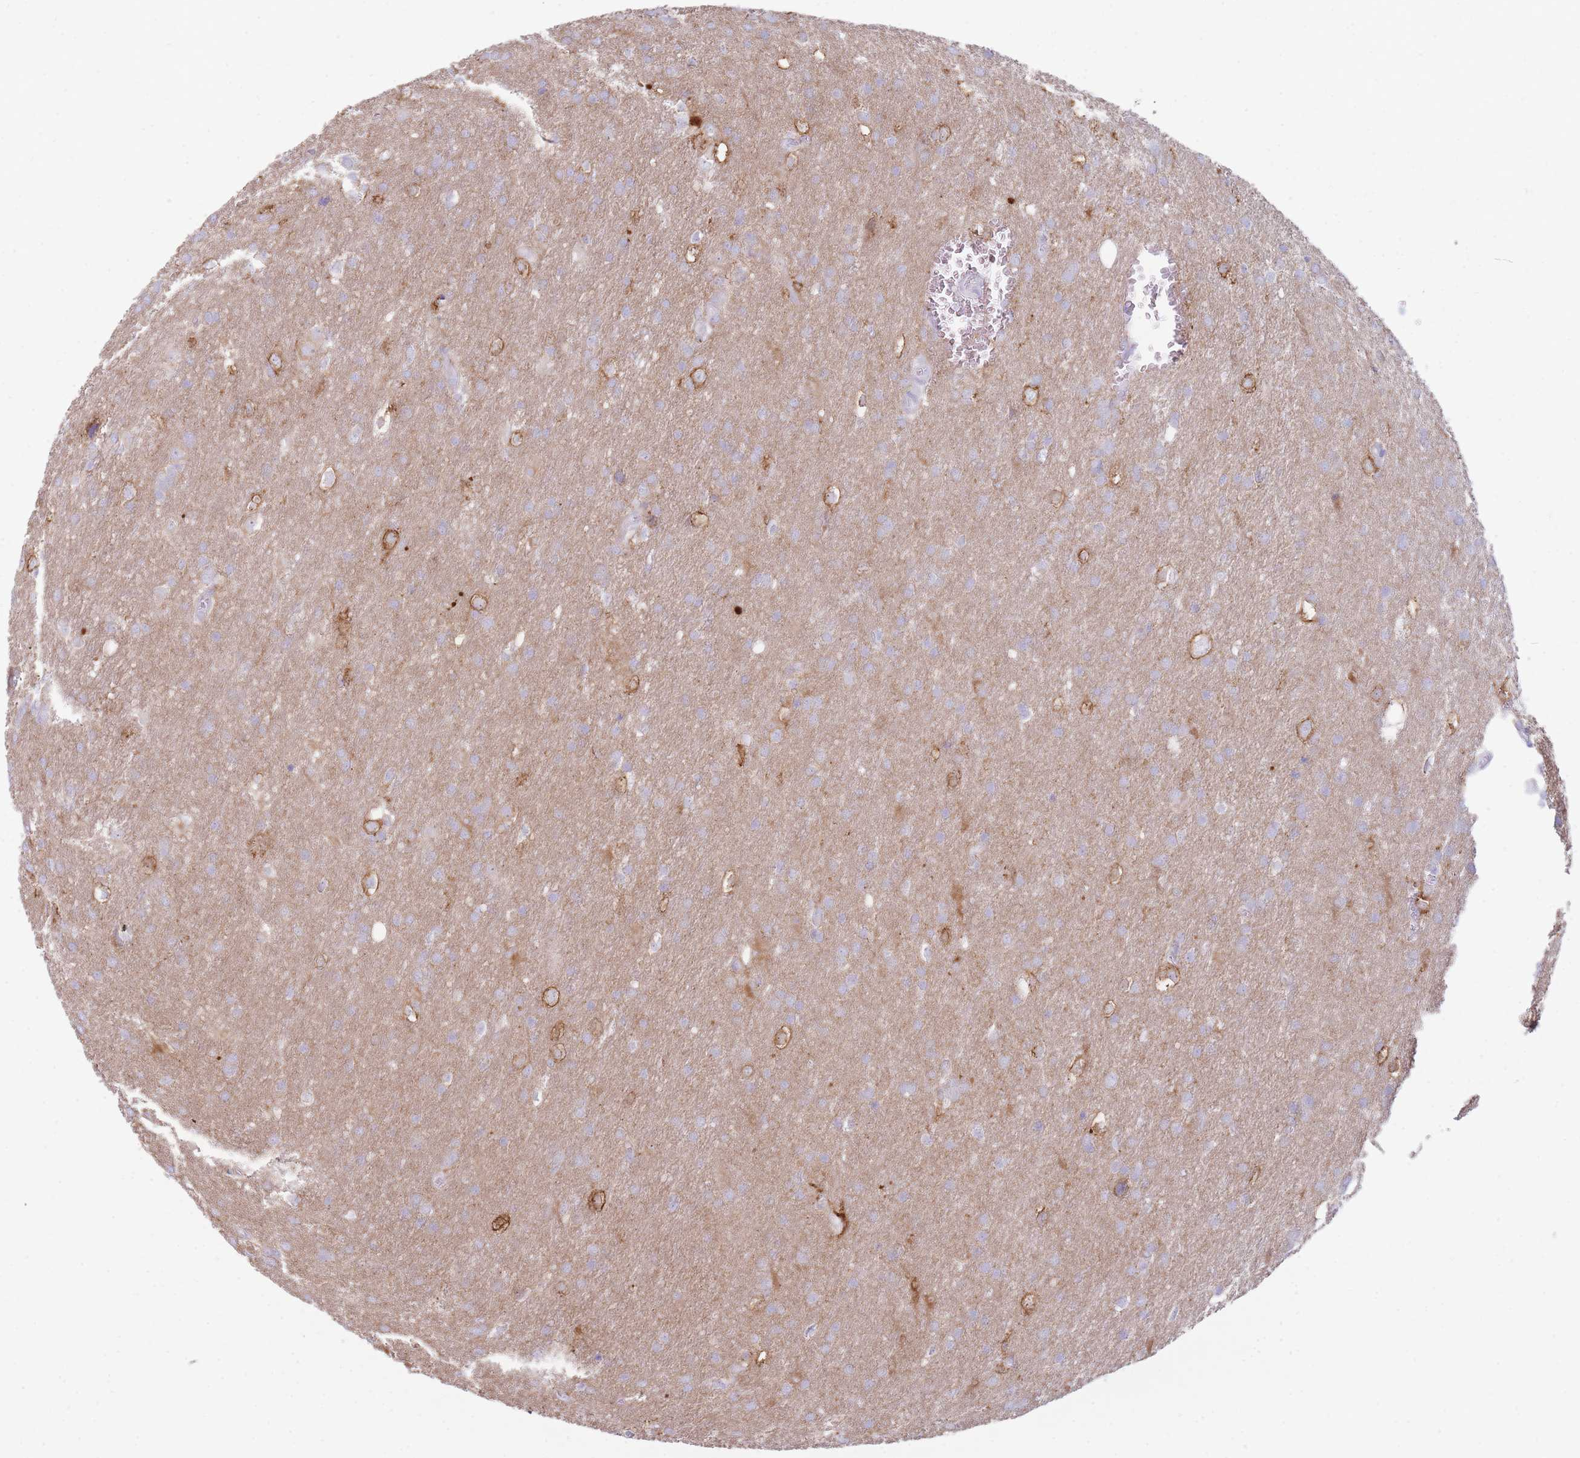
{"staining": {"intensity": "weak", "quantity": "25%-75%", "location": "cytoplasmic/membranous"}, "tissue": "glioma", "cell_type": "Tumor cells", "image_type": "cancer", "snomed": [{"axis": "morphology", "description": "Glioma, malignant, Low grade"}, {"axis": "topography", "description": "Brain"}], "caption": "An immunohistochemistry histopathology image of neoplastic tissue is shown. Protein staining in brown shows weak cytoplasmic/membranous positivity in glioma within tumor cells. (Brightfield microscopy of DAB IHC at high magnification).", "gene": "UTP14A", "patient": {"sex": "female", "age": 32}}